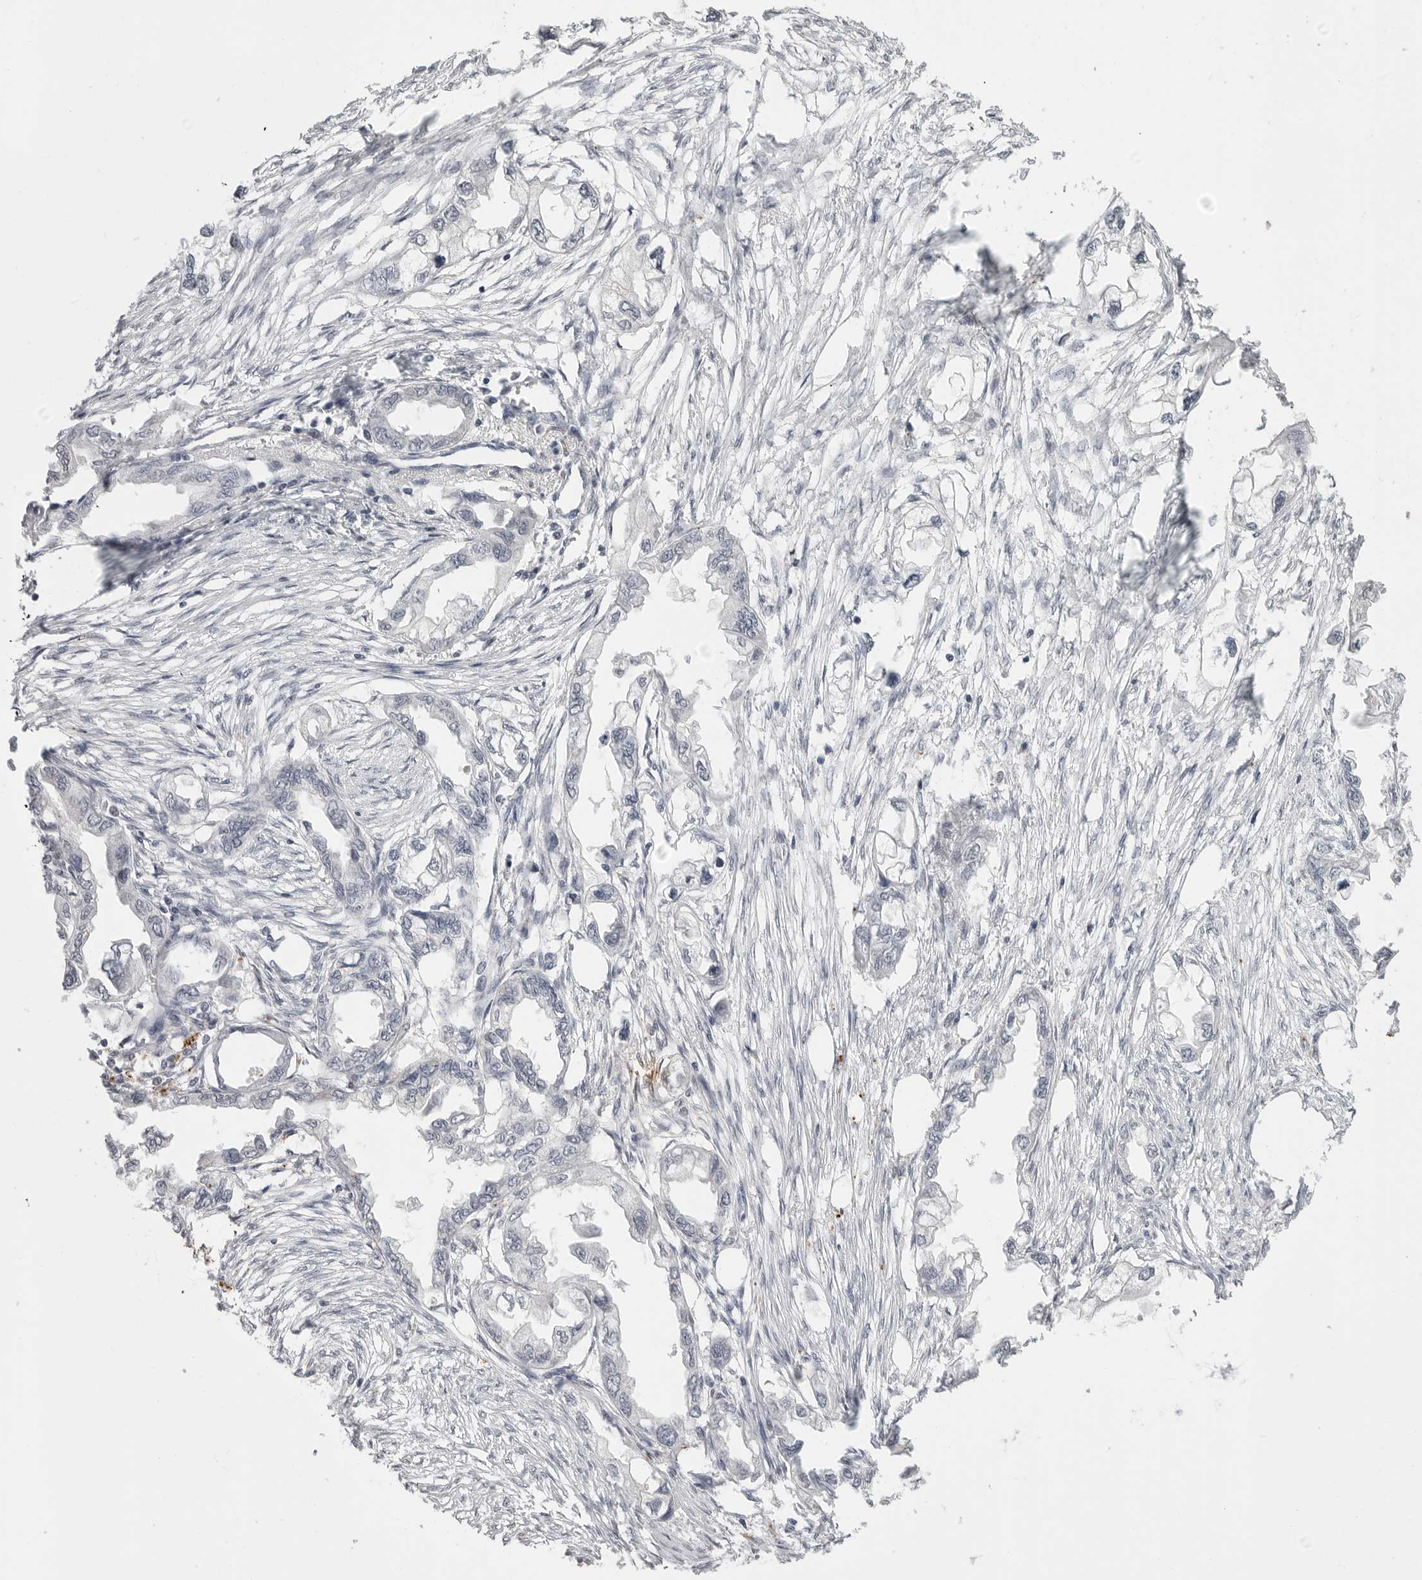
{"staining": {"intensity": "negative", "quantity": "none", "location": "none"}, "tissue": "endometrial cancer", "cell_type": "Tumor cells", "image_type": "cancer", "snomed": [{"axis": "morphology", "description": "Adenocarcinoma, NOS"}, {"axis": "morphology", "description": "Adenocarcinoma, metastatic, NOS"}, {"axis": "topography", "description": "Adipose tissue"}, {"axis": "topography", "description": "Endometrium"}], "caption": "Immunohistochemical staining of metastatic adenocarcinoma (endometrial) exhibits no significant expression in tumor cells. The staining is performed using DAB brown chromogen with nuclei counter-stained in using hematoxylin.", "gene": "PRSS1", "patient": {"sex": "female", "age": 67}}